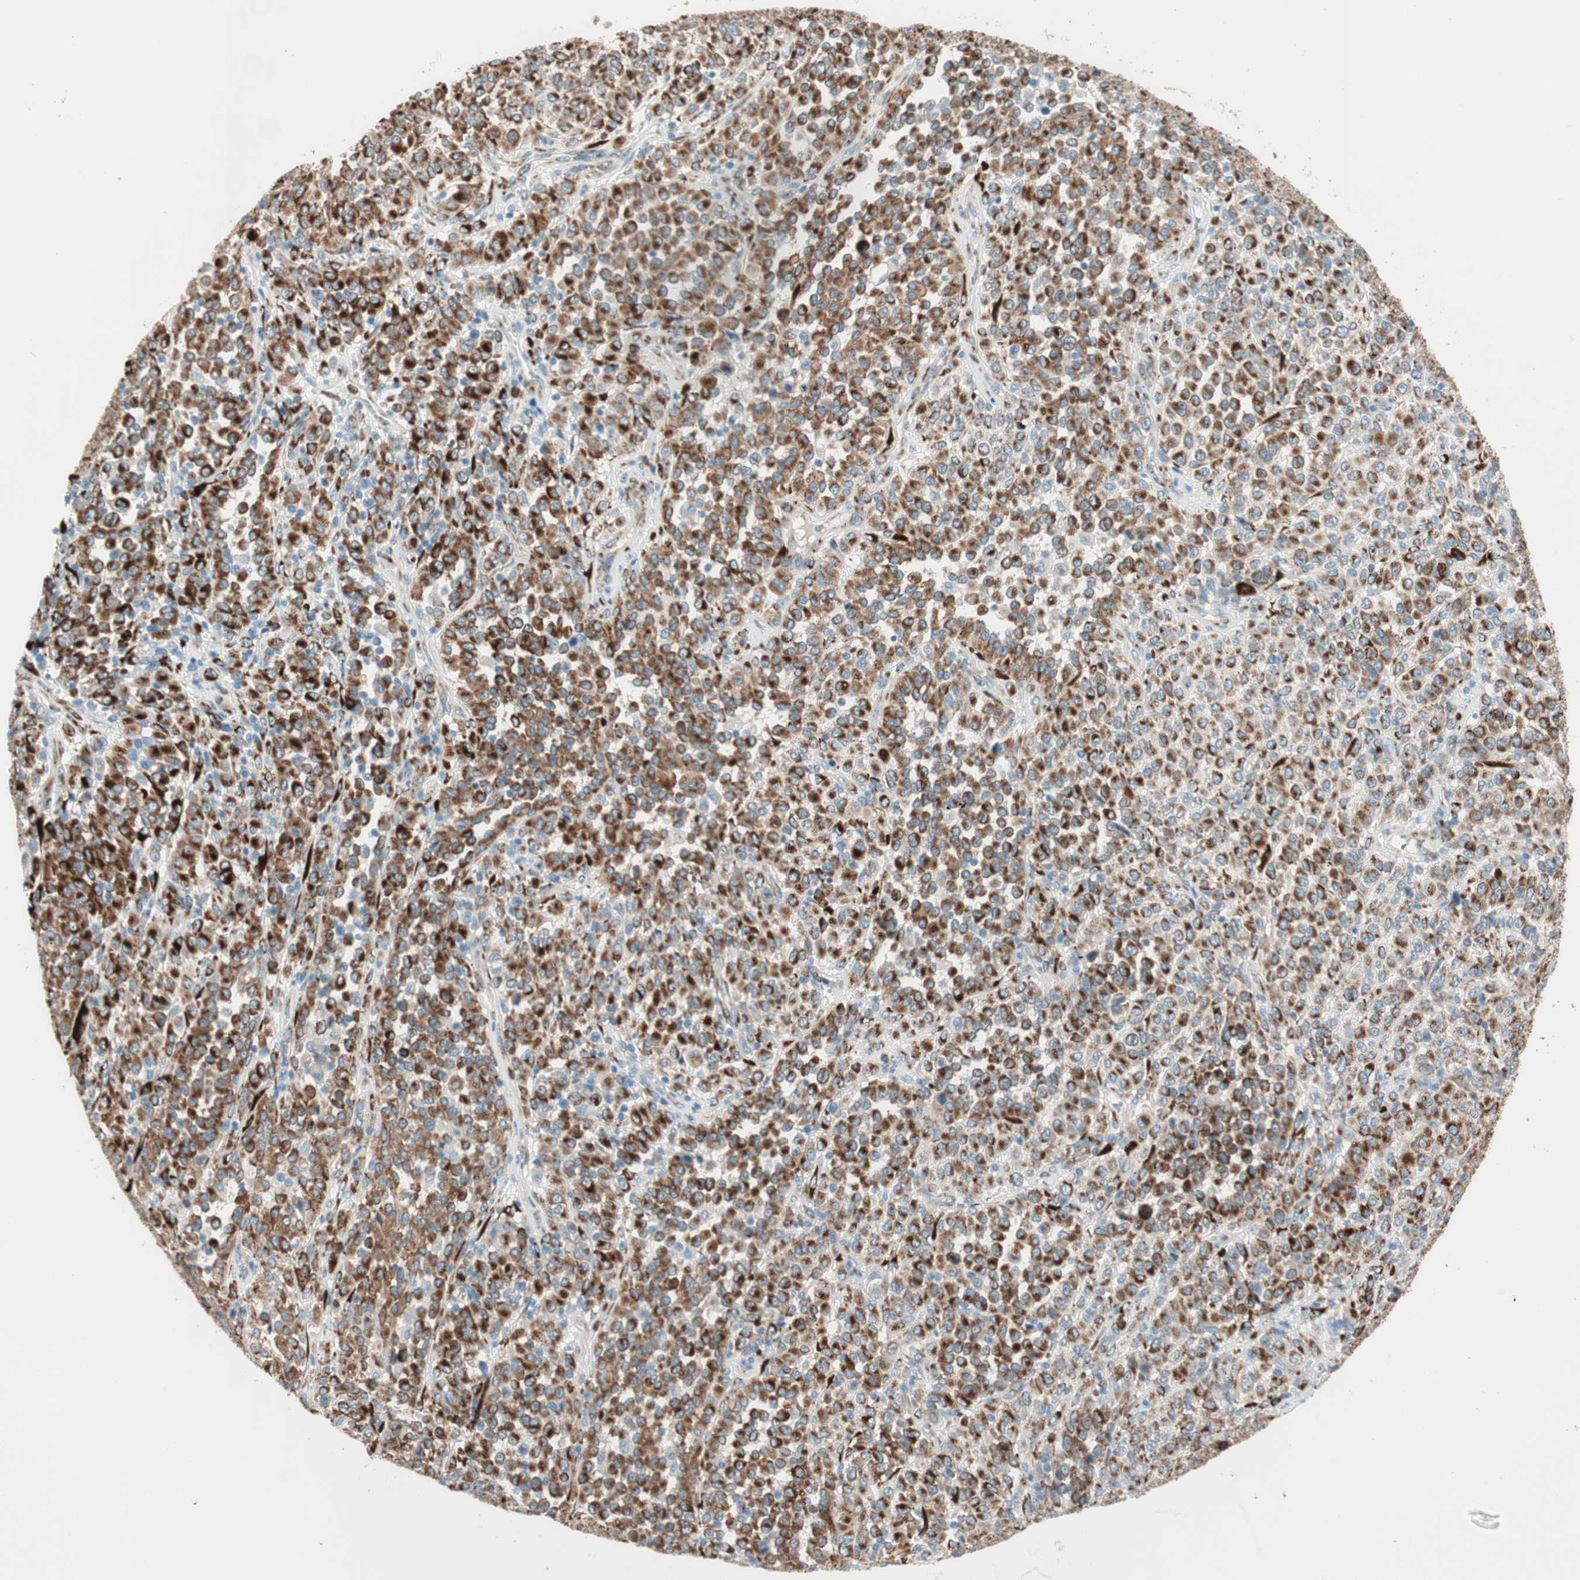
{"staining": {"intensity": "strong", "quantity": ">75%", "location": "cytoplasmic/membranous"}, "tissue": "melanoma", "cell_type": "Tumor cells", "image_type": "cancer", "snomed": [{"axis": "morphology", "description": "Malignant melanoma, Metastatic site"}, {"axis": "topography", "description": "Pancreas"}], "caption": "Protein analysis of malignant melanoma (metastatic site) tissue shows strong cytoplasmic/membranous staining in approximately >75% of tumor cells.", "gene": "P4HTM", "patient": {"sex": "female", "age": 30}}